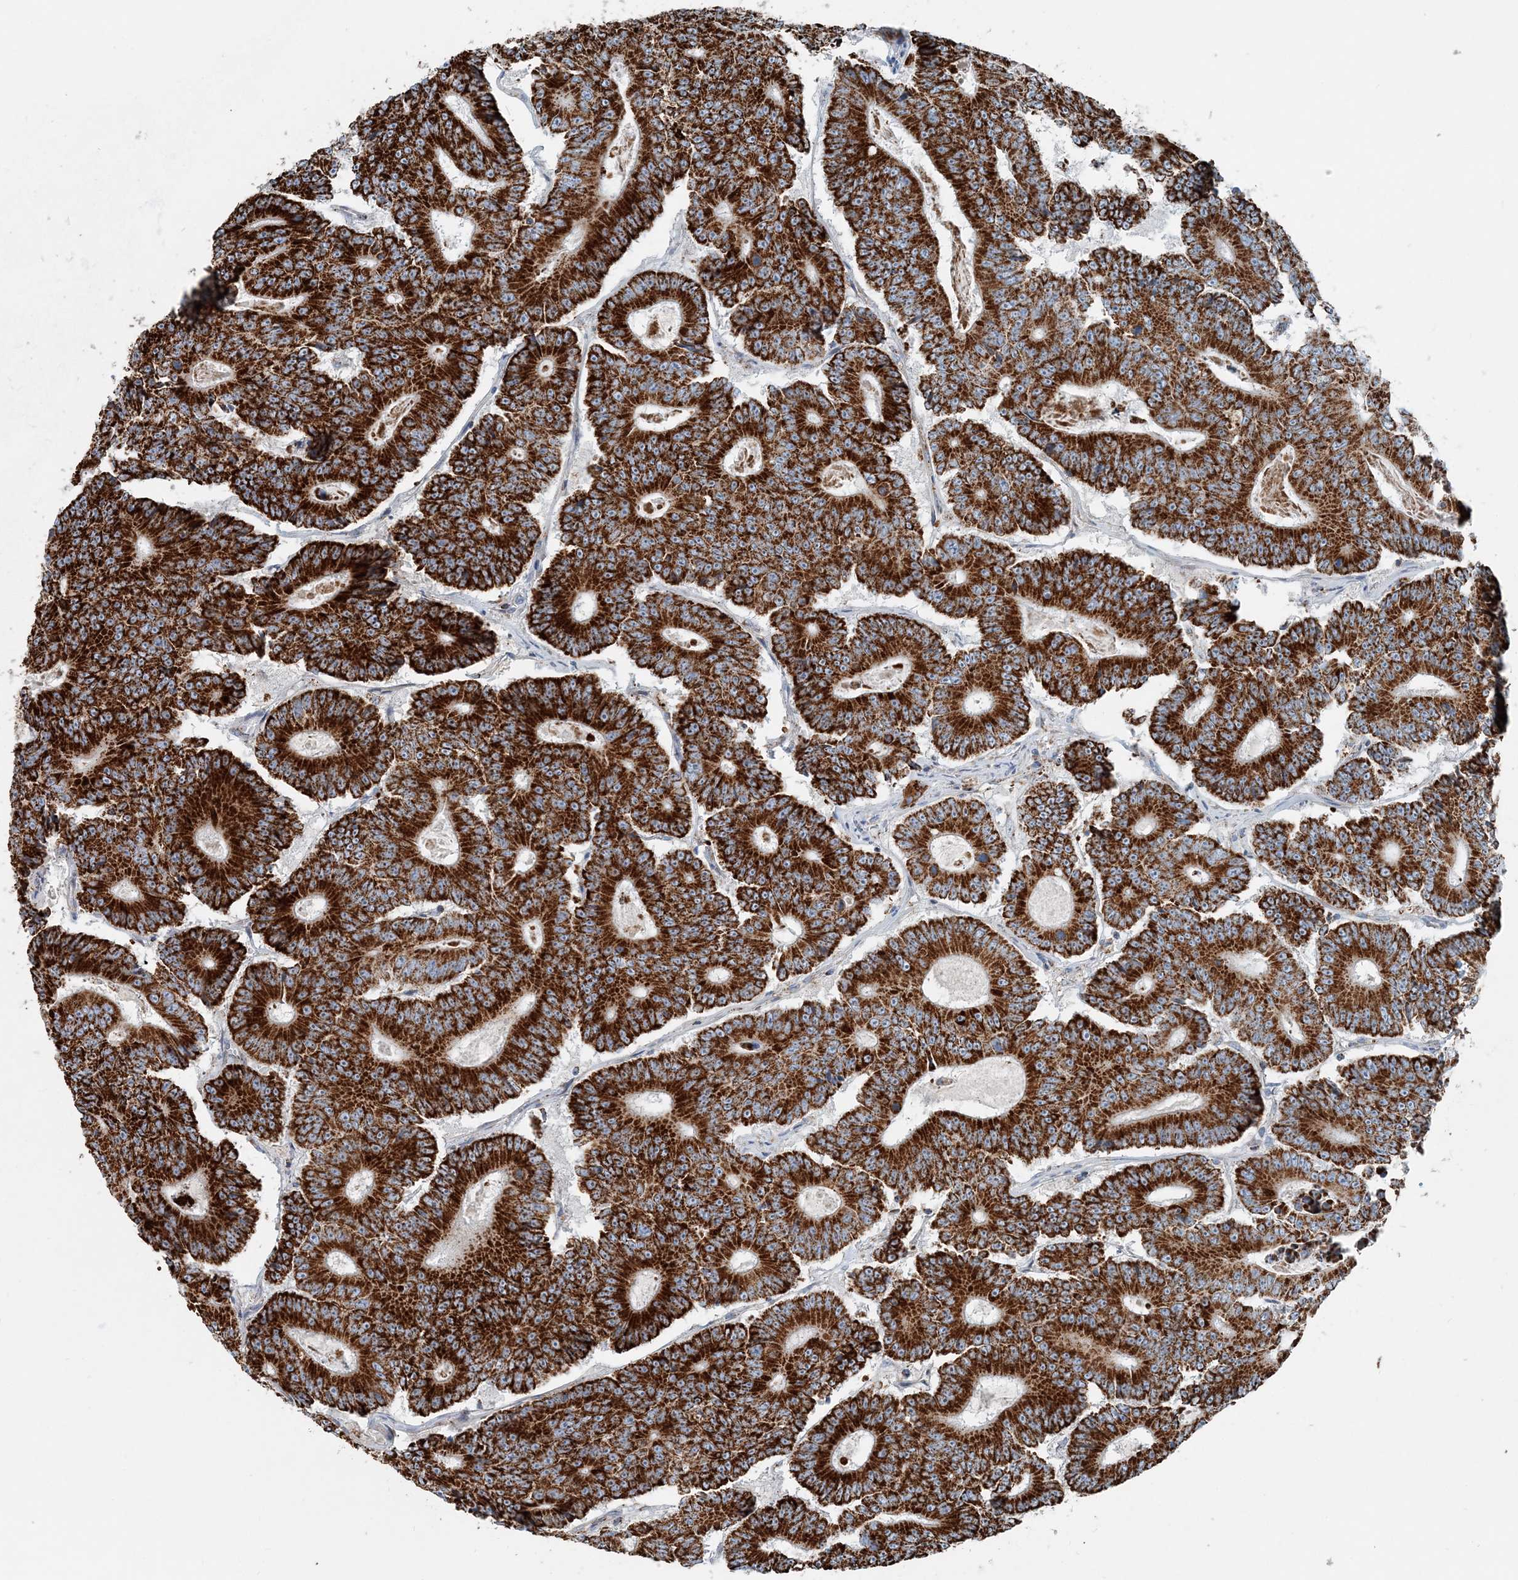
{"staining": {"intensity": "strong", "quantity": ">75%", "location": "cytoplasmic/membranous"}, "tissue": "colorectal cancer", "cell_type": "Tumor cells", "image_type": "cancer", "snomed": [{"axis": "morphology", "description": "Adenocarcinoma, NOS"}, {"axis": "topography", "description": "Colon"}], "caption": "The immunohistochemical stain highlights strong cytoplasmic/membranous positivity in tumor cells of colorectal cancer tissue.", "gene": "INTU", "patient": {"sex": "male", "age": 83}}